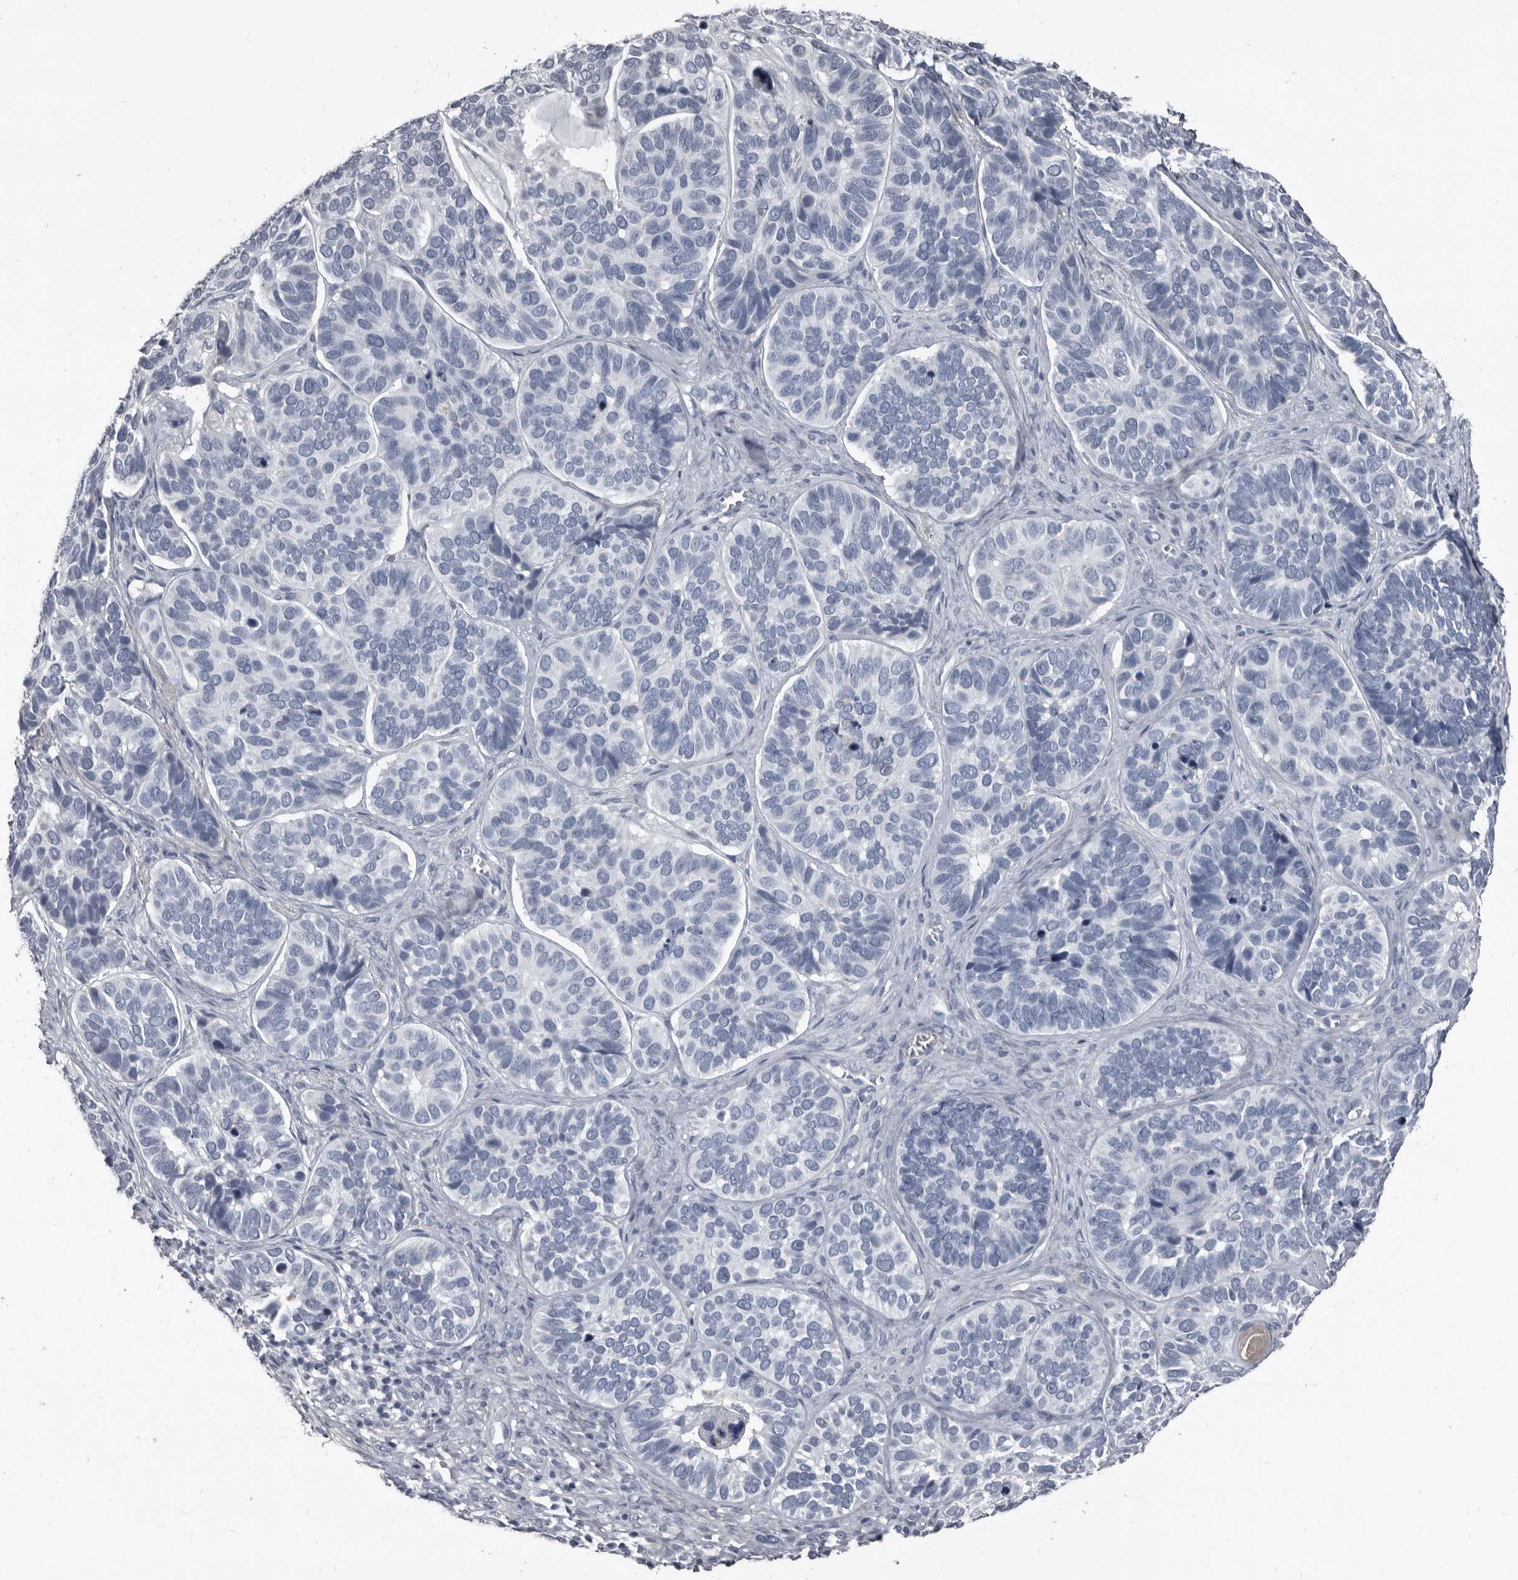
{"staining": {"intensity": "negative", "quantity": "none", "location": "none"}, "tissue": "skin cancer", "cell_type": "Tumor cells", "image_type": "cancer", "snomed": [{"axis": "morphology", "description": "Basal cell carcinoma"}, {"axis": "topography", "description": "Skin"}], "caption": "DAB immunohistochemical staining of human skin cancer shows no significant expression in tumor cells.", "gene": "GREB1", "patient": {"sex": "male", "age": 62}}